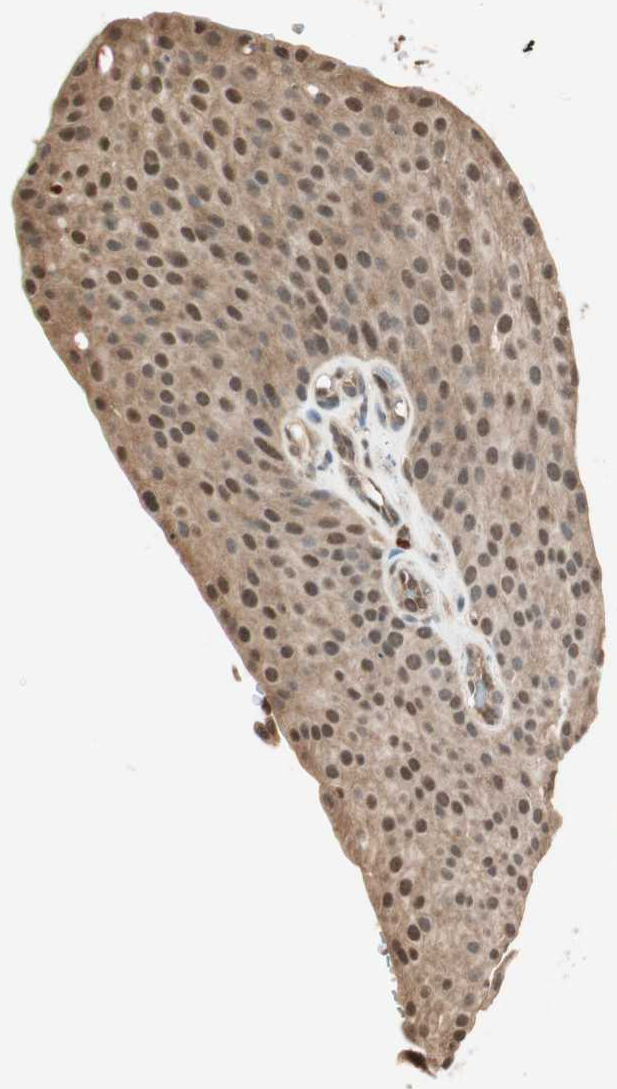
{"staining": {"intensity": "strong", "quantity": ">75%", "location": "cytoplasmic/membranous,nuclear"}, "tissue": "urothelial cancer", "cell_type": "Tumor cells", "image_type": "cancer", "snomed": [{"axis": "morphology", "description": "Urothelial carcinoma, Low grade"}, {"axis": "topography", "description": "Smooth muscle"}, {"axis": "topography", "description": "Urinary bladder"}], "caption": "Protein expression analysis of urothelial cancer displays strong cytoplasmic/membranous and nuclear positivity in approximately >75% of tumor cells. (DAB IHC, brown staining for protein, blue staining for nuclei).", "gene": "ZNF443", "patient": {"sex": "male", "age": 60}}